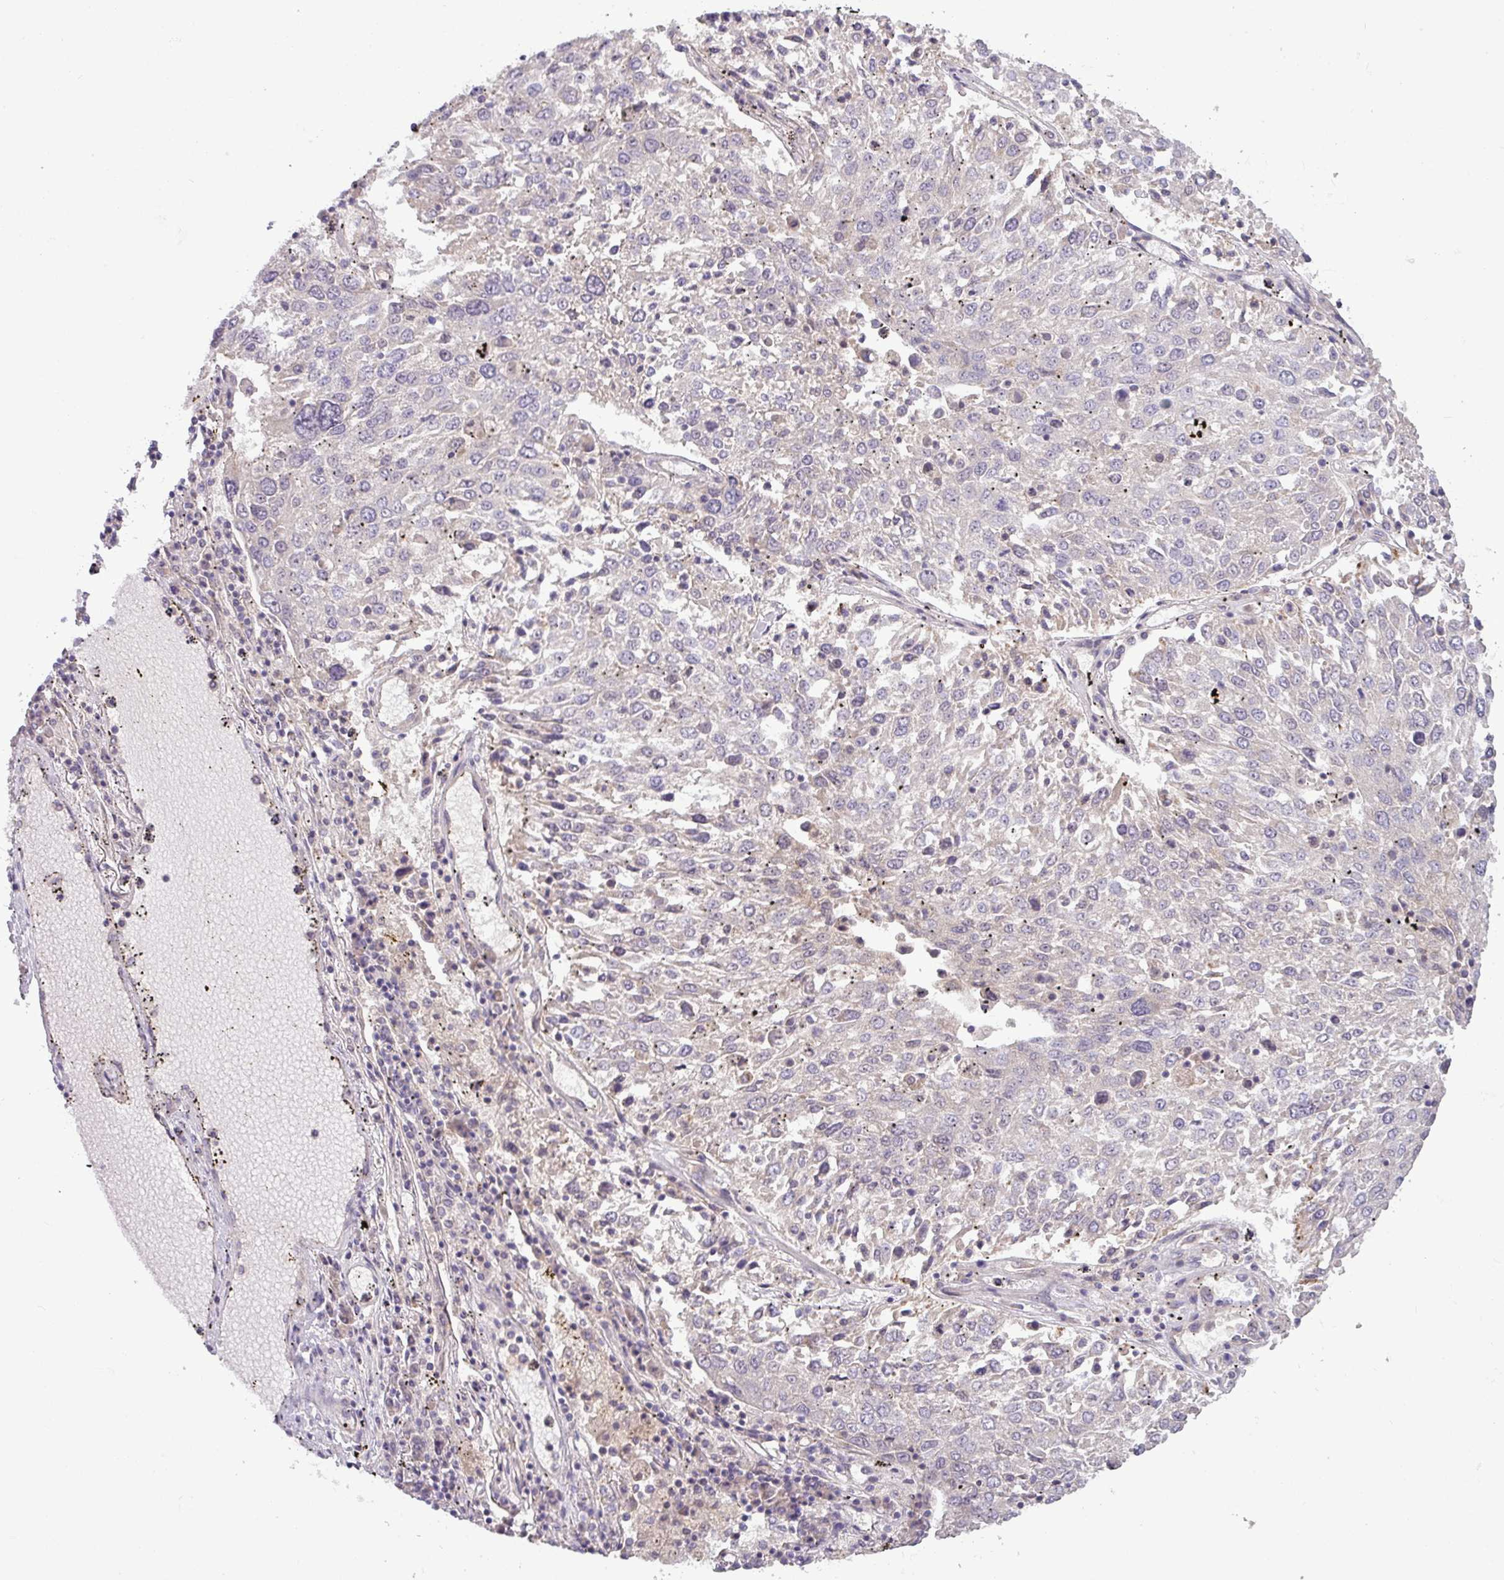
{"staining": {"intensity": "negative", "quantity": "none", "location": "none"}, "tissue": "lung cancer", "cell_type": "Tumor cells", "image_type": "cancer", "snomed": [{"axis": "morphology", "description": "Squamous cell carcinoma, NOS"}, {"axis": "topography", "description": "Lung"}], "caption": "There is no significant staining in tumor cells of squamous cell carcinoma (lung).", "gene": "ZNF35", "patient": {"sex": "male", "age": 65}}